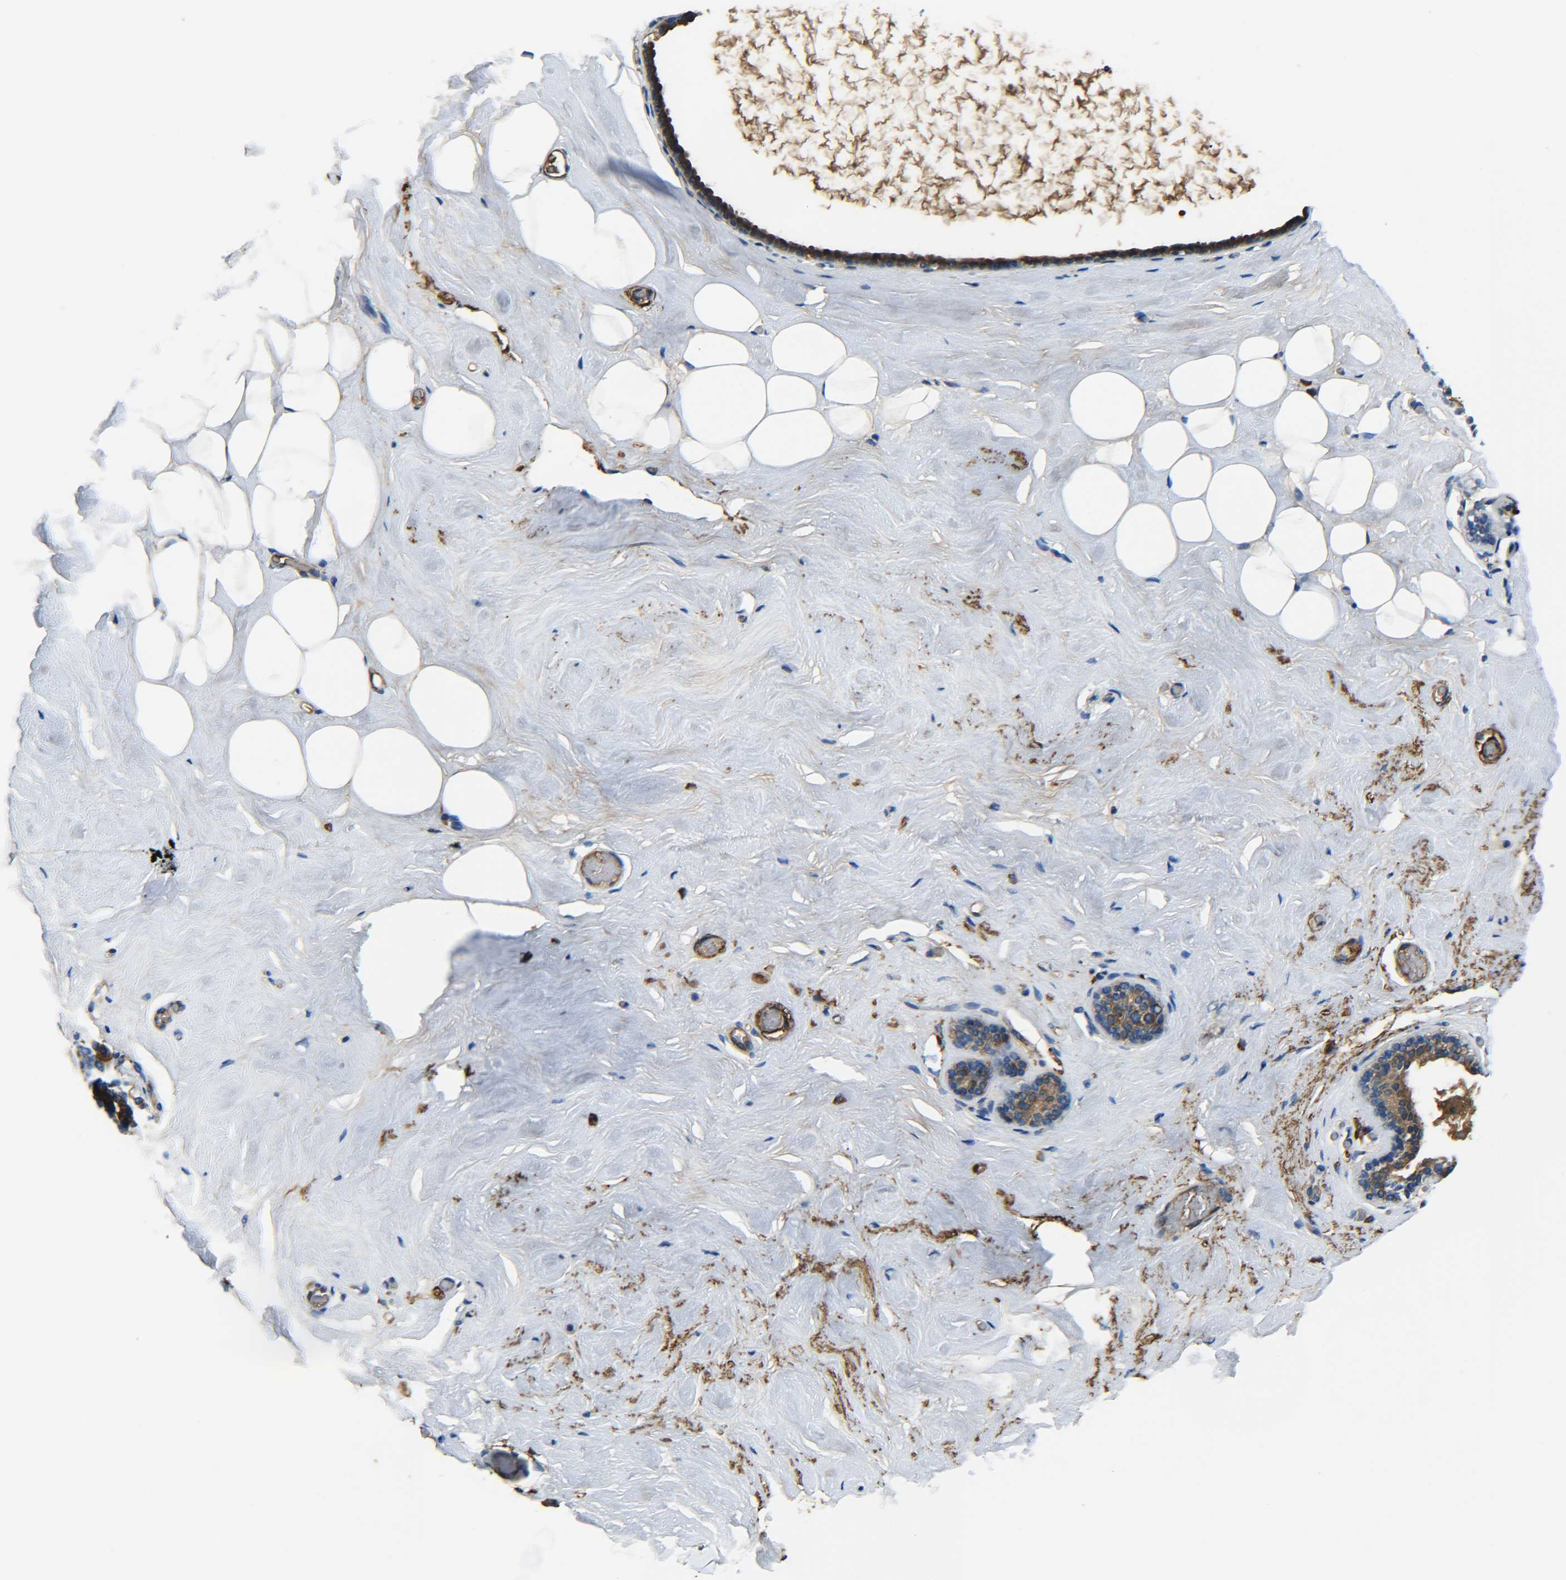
{"staining": {"intensity": "negative", "quantity": "none", "location": "none"}, "tissue": "breast", "cell_type": "Adipocytes", "image_type": "normal", "snomed": [{"axis": "morphology", "description": "Normal tissue, NOS"}, {"axis": "topography", "description": "Breast"}], "caption": "A micrograph of breast stained for a protein displays no brown staining in adipocytes. The staining was performed using DAB (3,3'-diaminobenzidine) to visualize the protein expression in brown, while the nuclei were stained in blue with hematoxylin (Magnification: 20x).", "gene": "PREB", "patient": {"sex": "female", "age": 75}}